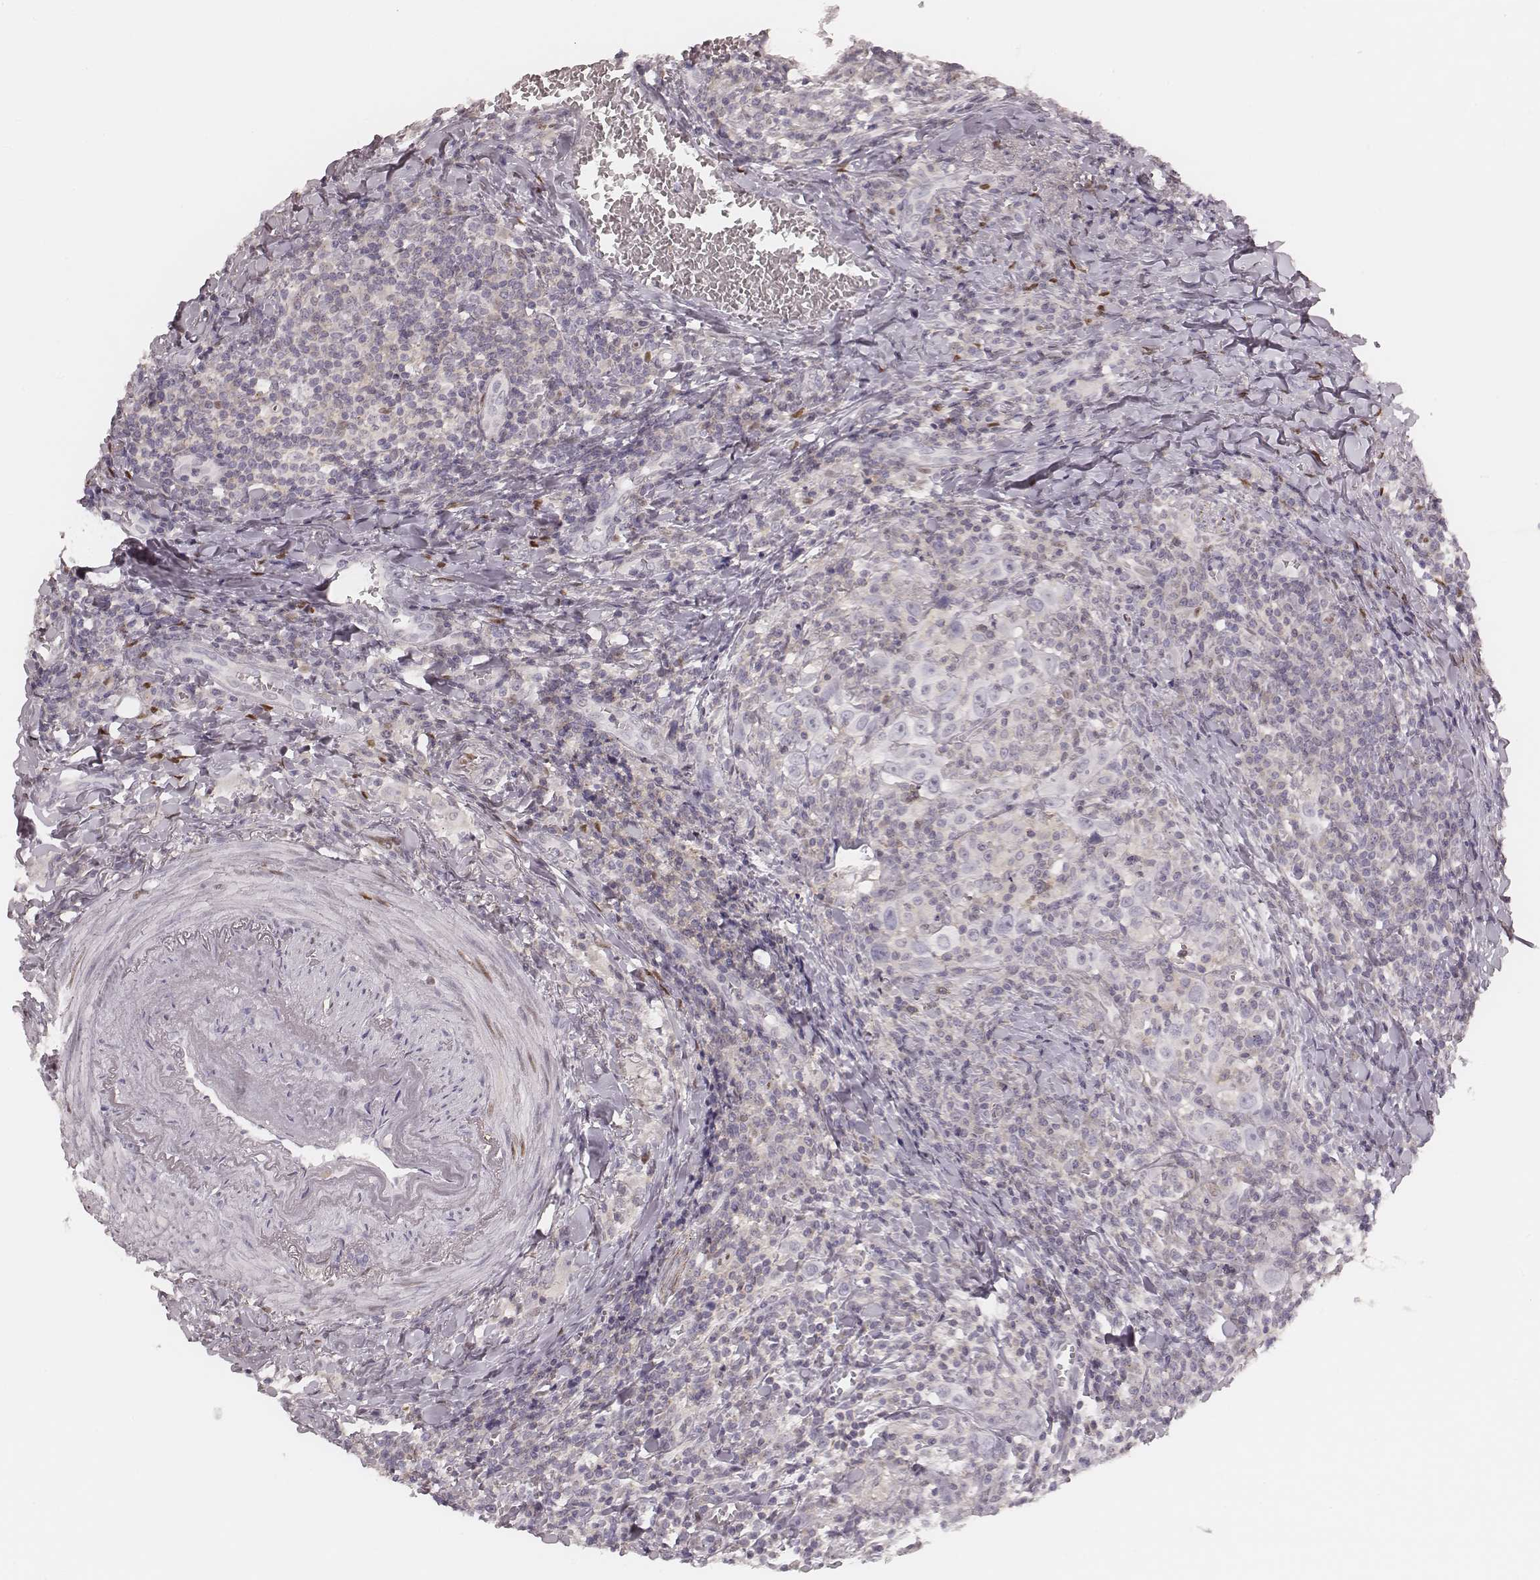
{"staining": {"intensity": "negative", "quantity": "none", "location": "none"}, "tissue": "head and neck cancer", "cell_type": "Tumor cells", "image_type": "cancer", "snomed": [{"axis": "morphology", "description": "Squamous cell carcinoma, NOS"}, {"axis": "topography", "description": "Head-Neck"}], "caption": "Immunohistochemistry (IHC) of head and neck squamous cell carcinoma displays no staining in tumor cells.", "gene": "MSX1", "patient": {"sex": "female", "age": 95}}